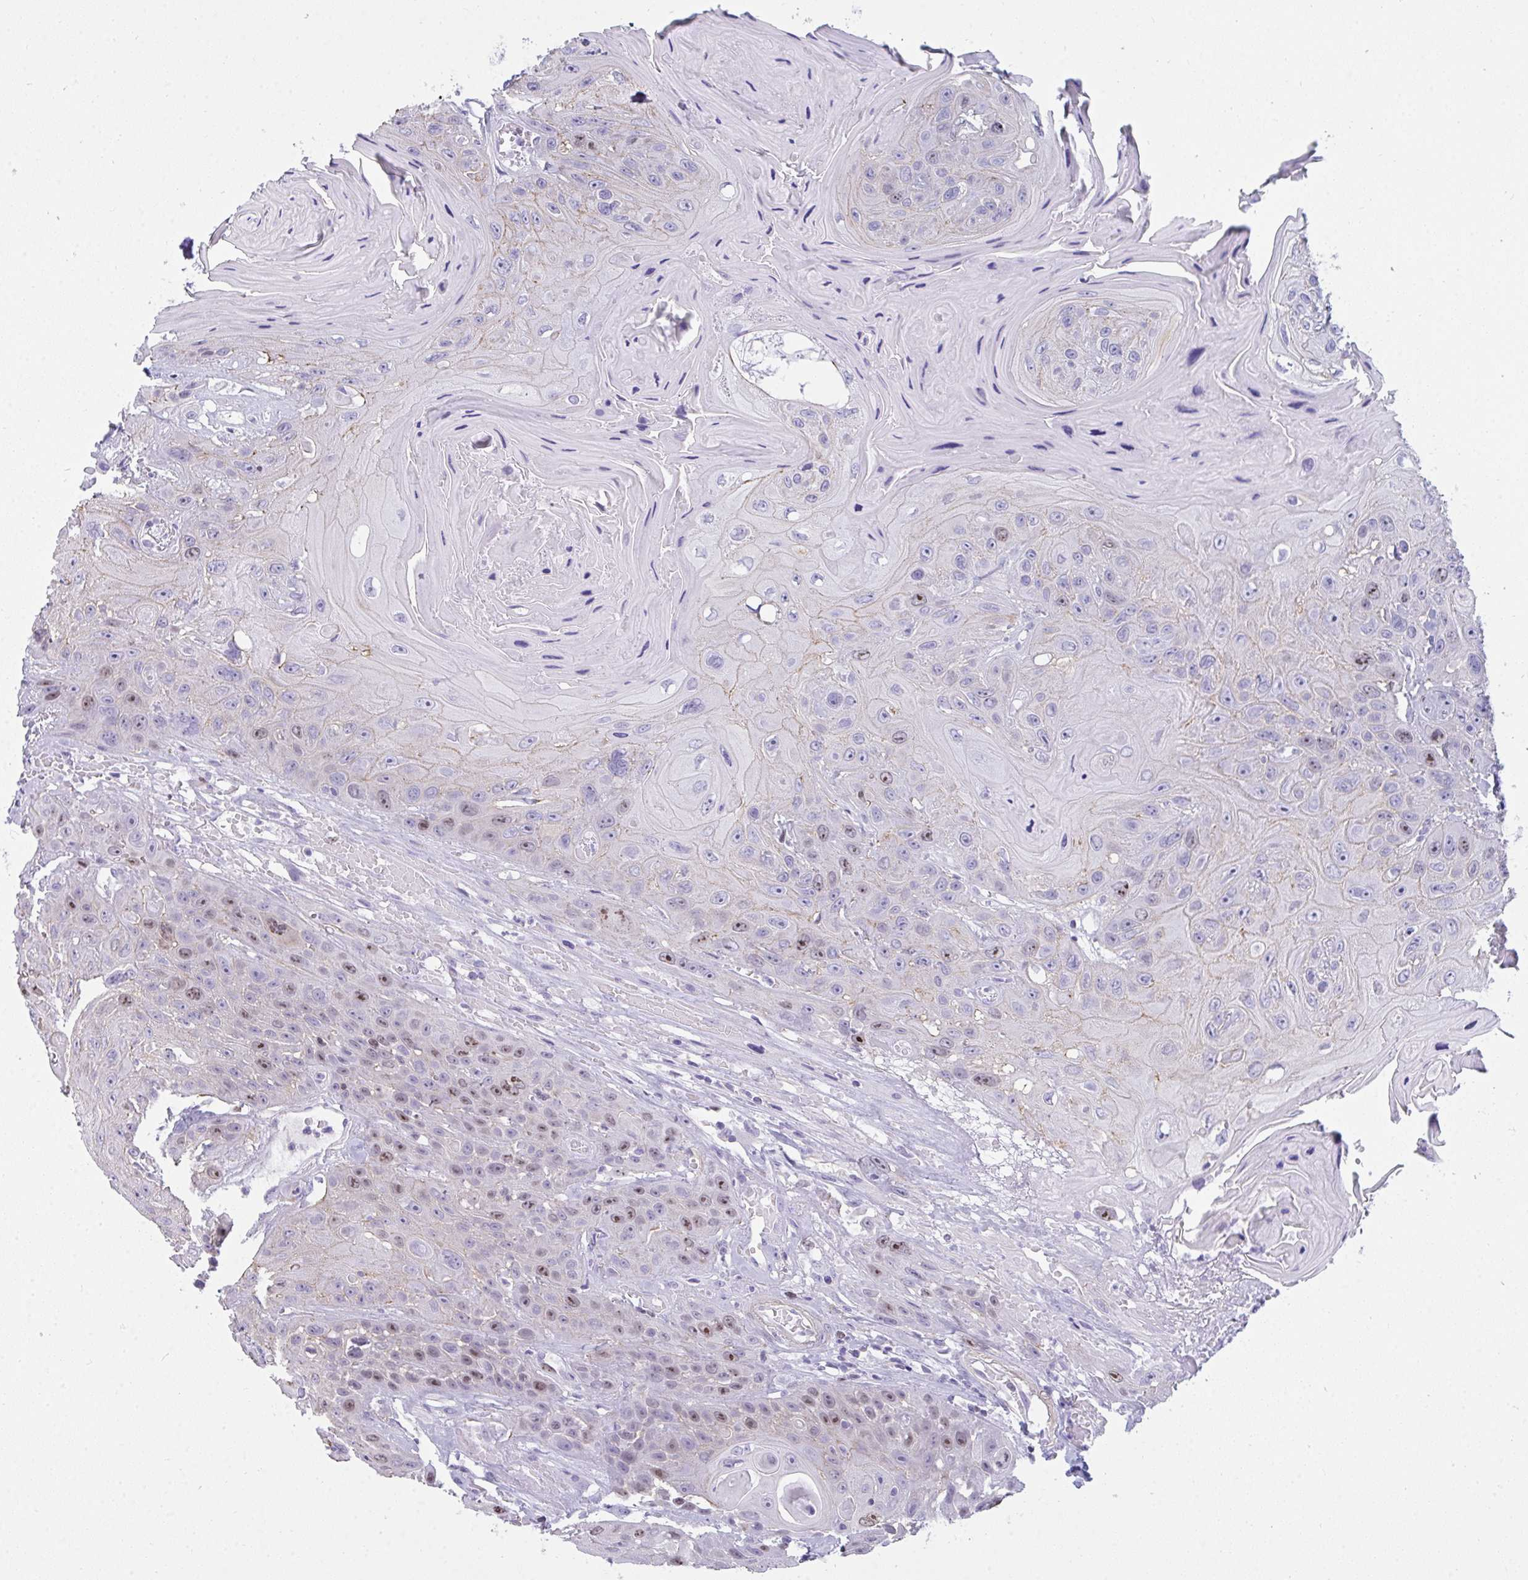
{"staining": {"intensity": "moderate", "quantity": "<25%", "location": "nuclear"}, "tissue": "head and neck cancer", "cell_type": "Tumor cells", "image_type": "cancer", "snomed": [{"axis": "morphology", "description": "Squamous cell carcinoma, NOS"}, {"axis": "topography", "description": "Head-Neck"}], "caption": "Tumor cells reveal low levels of moderate nuclear expression in about <25% of cells in human head and neck cancer.", "gene": "SUZ12", "patient": {"sex": "female", "age": 59}}